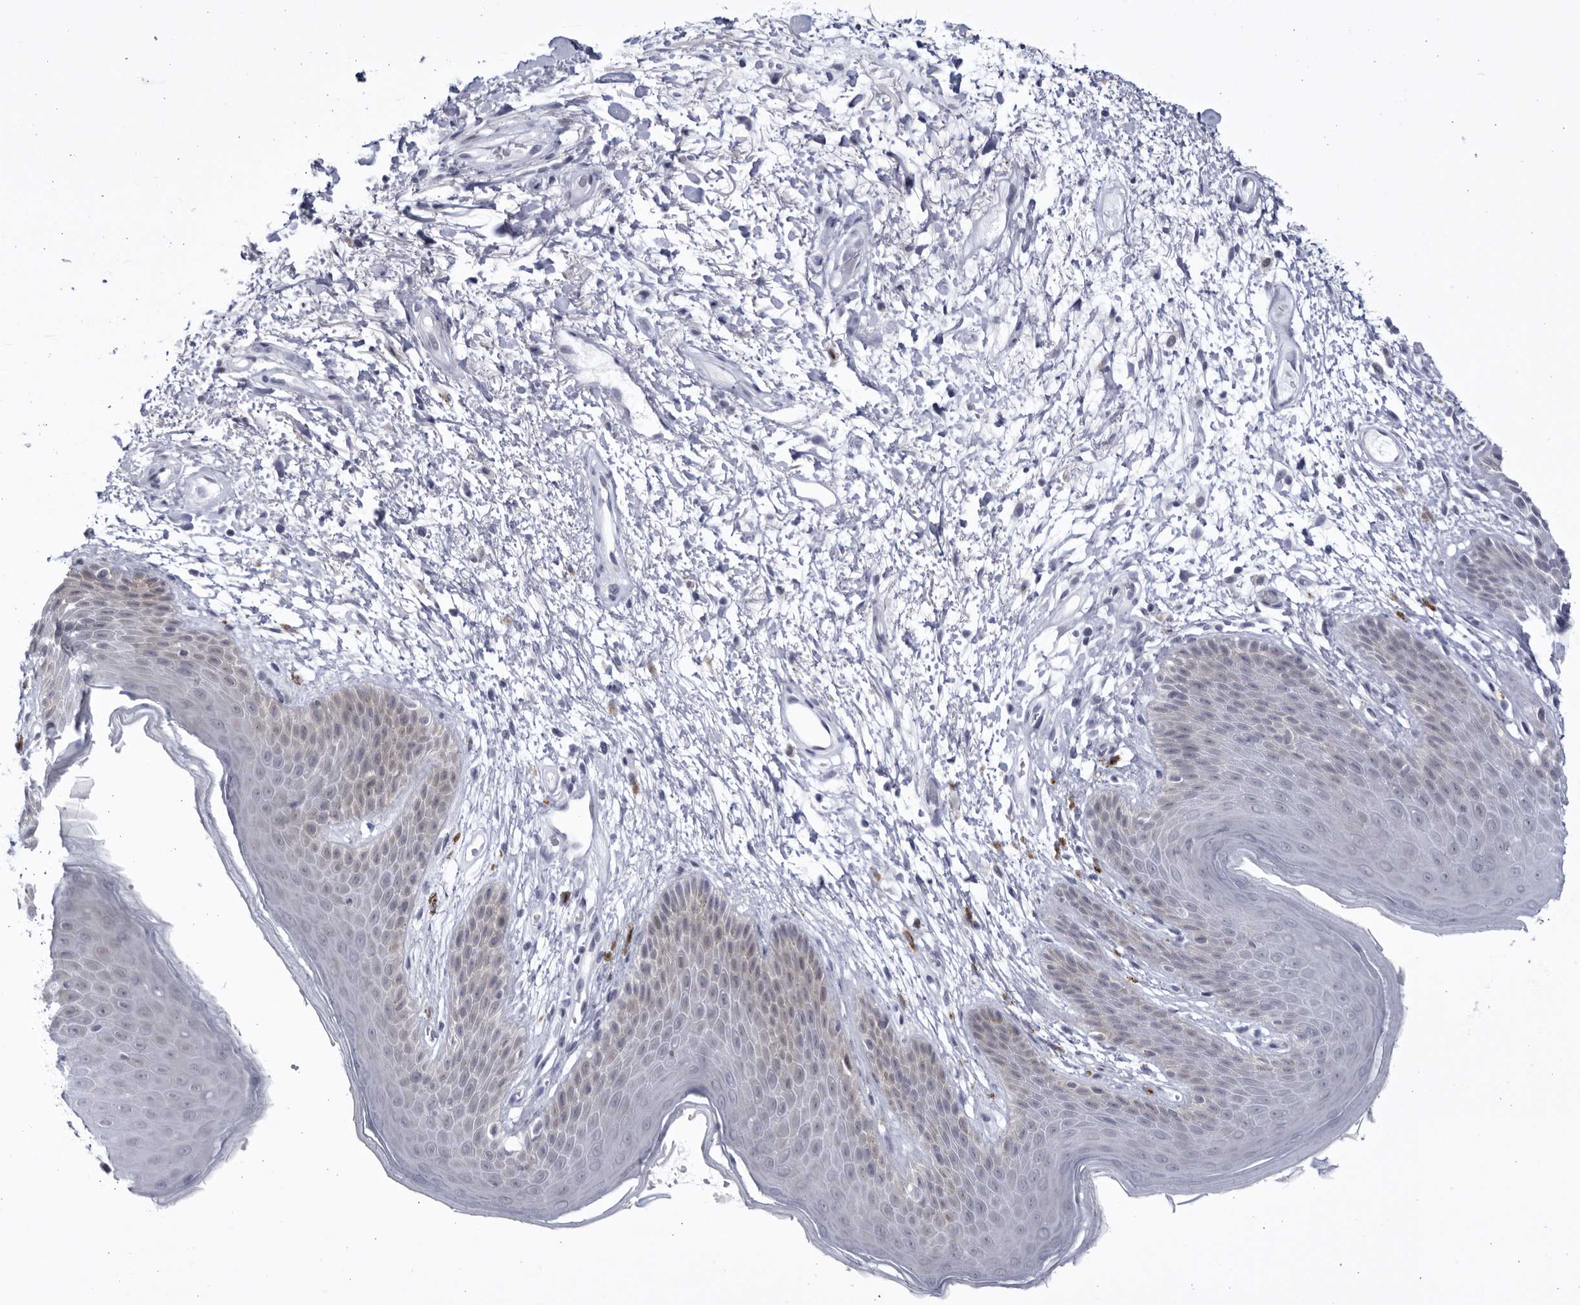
{"staining": {"intensity": "weak", "quantity": "<25%", "location": "cytoplasmic/membranous"}, "tissue": "skin", "cell_type": "Epidermal cells", "image_type": "normal", "snomed": [{"axis": "morphology", "description": "Normal tissue, NOS"}, {"axis": "topography", "description": "Anal"}], "caption": "Immunohistochemical staining of unremarkable skin reveals no significant staining in epidermal cells. Nuclei are stained in blue.", "gene": "CCDC181", "patient": {"sex": "male", "age": 74}}